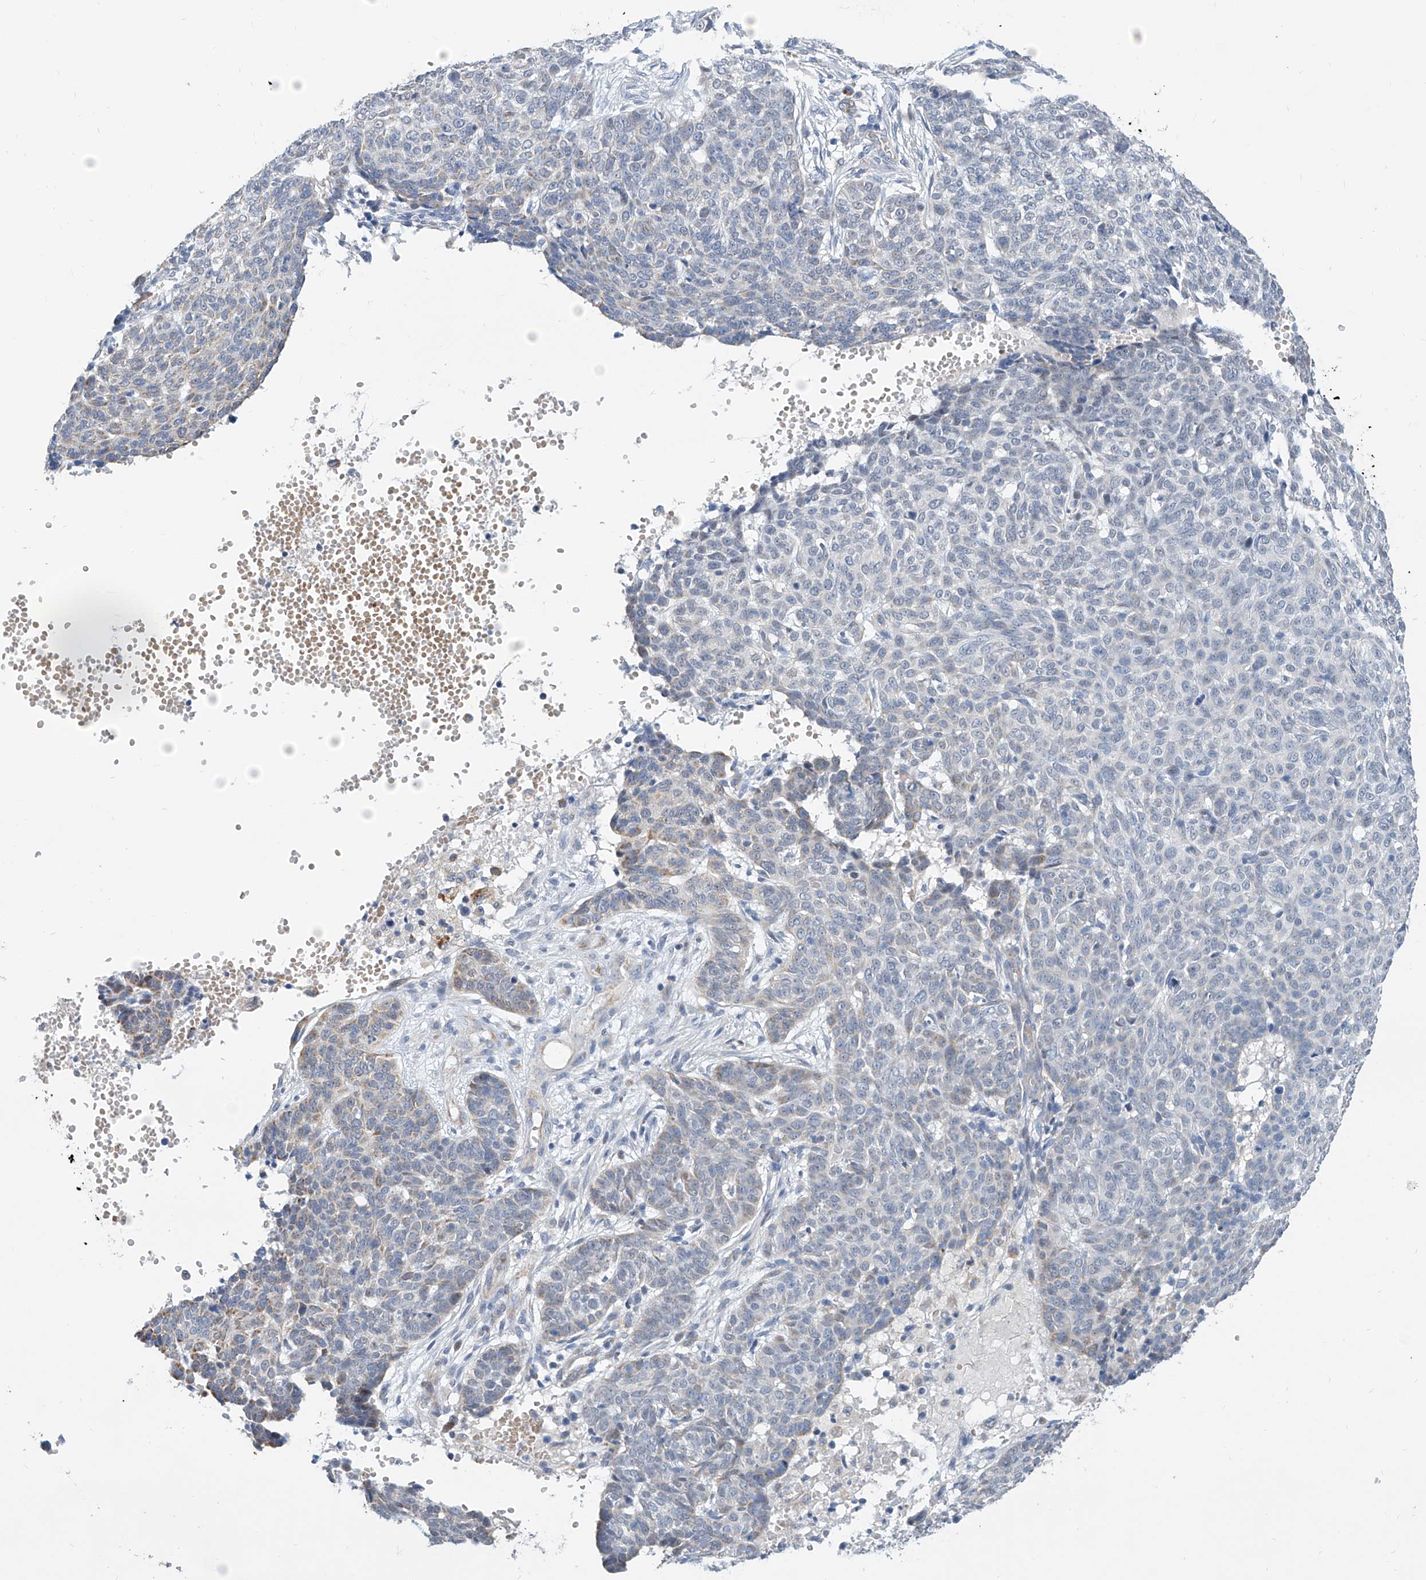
{"staining": {"intensity": "weak", "quantity": "<25%", "location": "cytoplasmic/membranous"}, "tissue": "skin cancer", "cell_type": "Tumor cells", "image_type": "cancer", "snomed": [{"axis": "morphology", "description": "Basal cell carcinoma"}, {"axis": "topography", "description": "Skin"}], "caption": "IHC micrograph of neoplastic tissue: human skin cancer stained with DAB (3,3'-diaminobenzidine) reveals no significant protein expression in tumor cells.", "gene": "BPTF", "patient": {"sex": "male", "age": 85}}